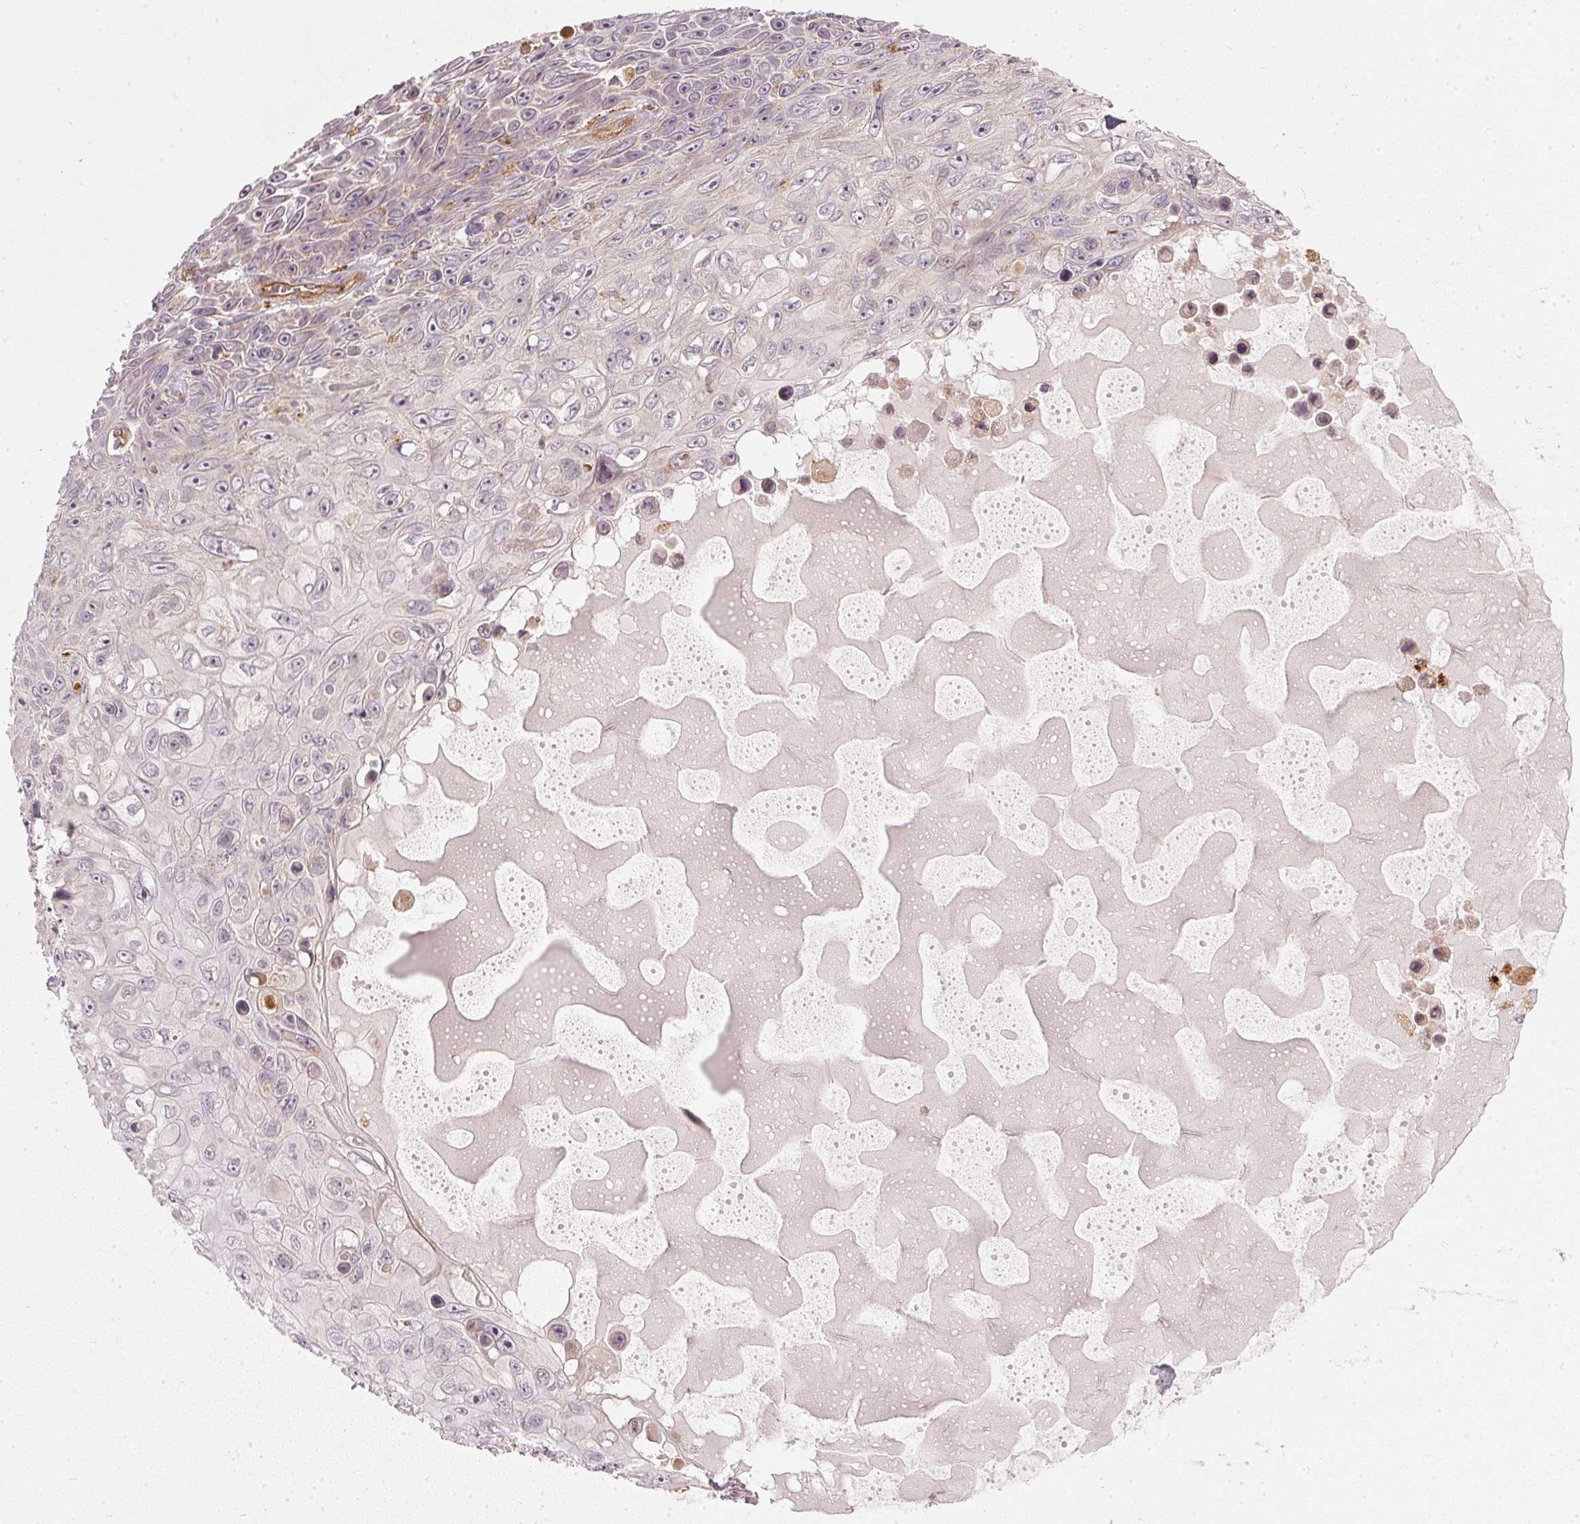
{"staining": {"intensity": "negative", "quantity": "none", "location": "none"}, "tissue": "skin cancer", "cell_type": "Tumor cells", "image_type": "cancer", "snomed": [{"axis": "morphology", "description": "Squamous cell carcinoma, NOS"}, {"axis": "topography", "description": "Skin"}], "caption": "An IHC image of skin cancer is shown. There is no staining in tumor cells of skin cancer. (DAB (3,3'-diaminobenzidine) immunohistochemistry, high magnification).", "gene": "NADK2", "patient": {"sex": "male", "age": 82}}